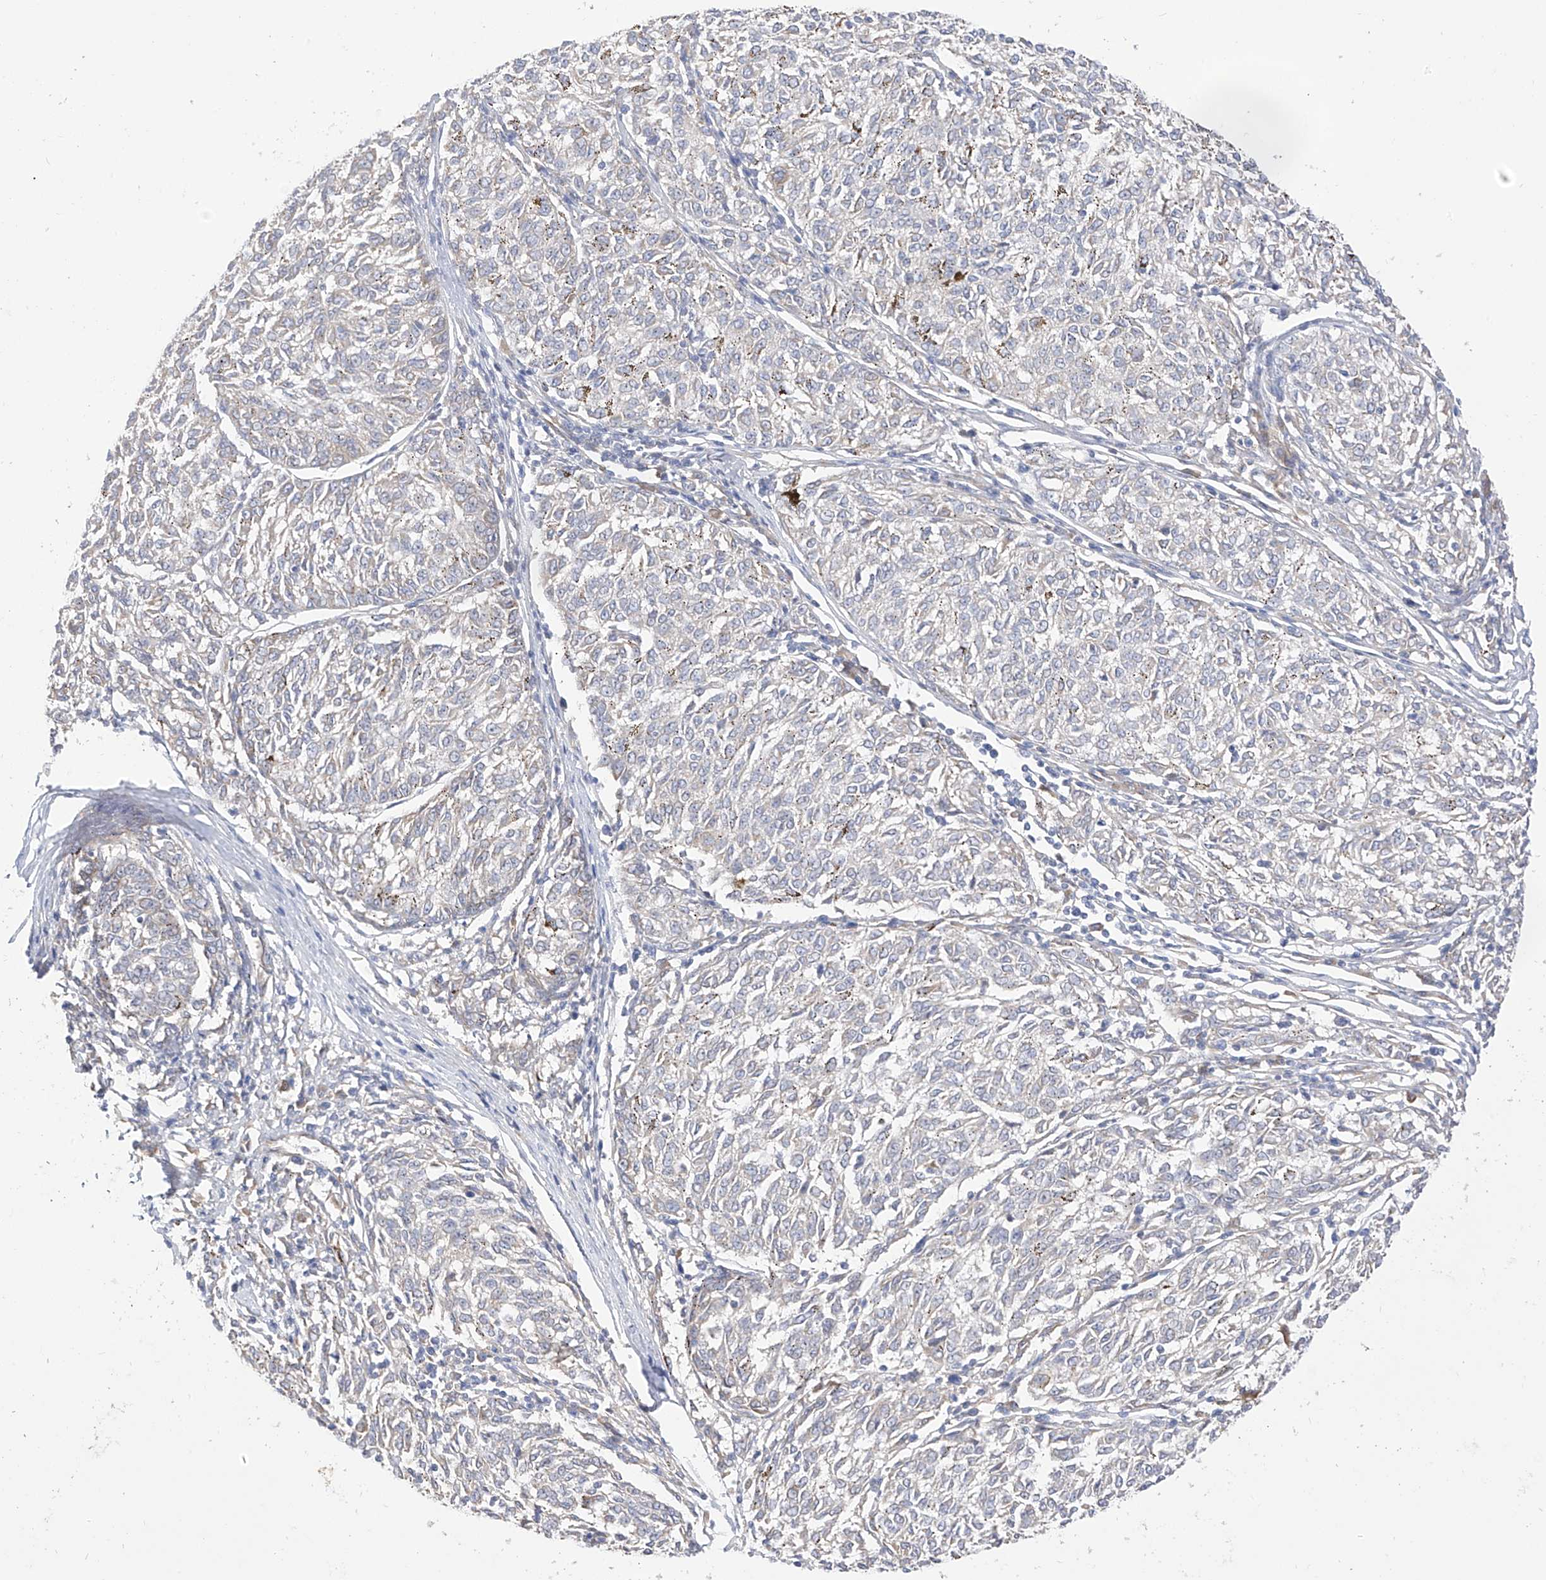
{"staining": {"intensity": "negative", "quantity": "none", "location": "none"}, "tissue": "melanoma", "cell_type": "Tumor cells", "image_type": "cancer", "snomed": [{"axis": "morphology", "description": "Malignant melanoma, NOS"}, {"axis": "topography", "description": "Skin"}], "caption": "Human melanoma stained for a protein using immunohistochemistry displays no positivity in tumor cells.", "gene": "RASA2", "patient": {"sex": "female", "age": 72}}